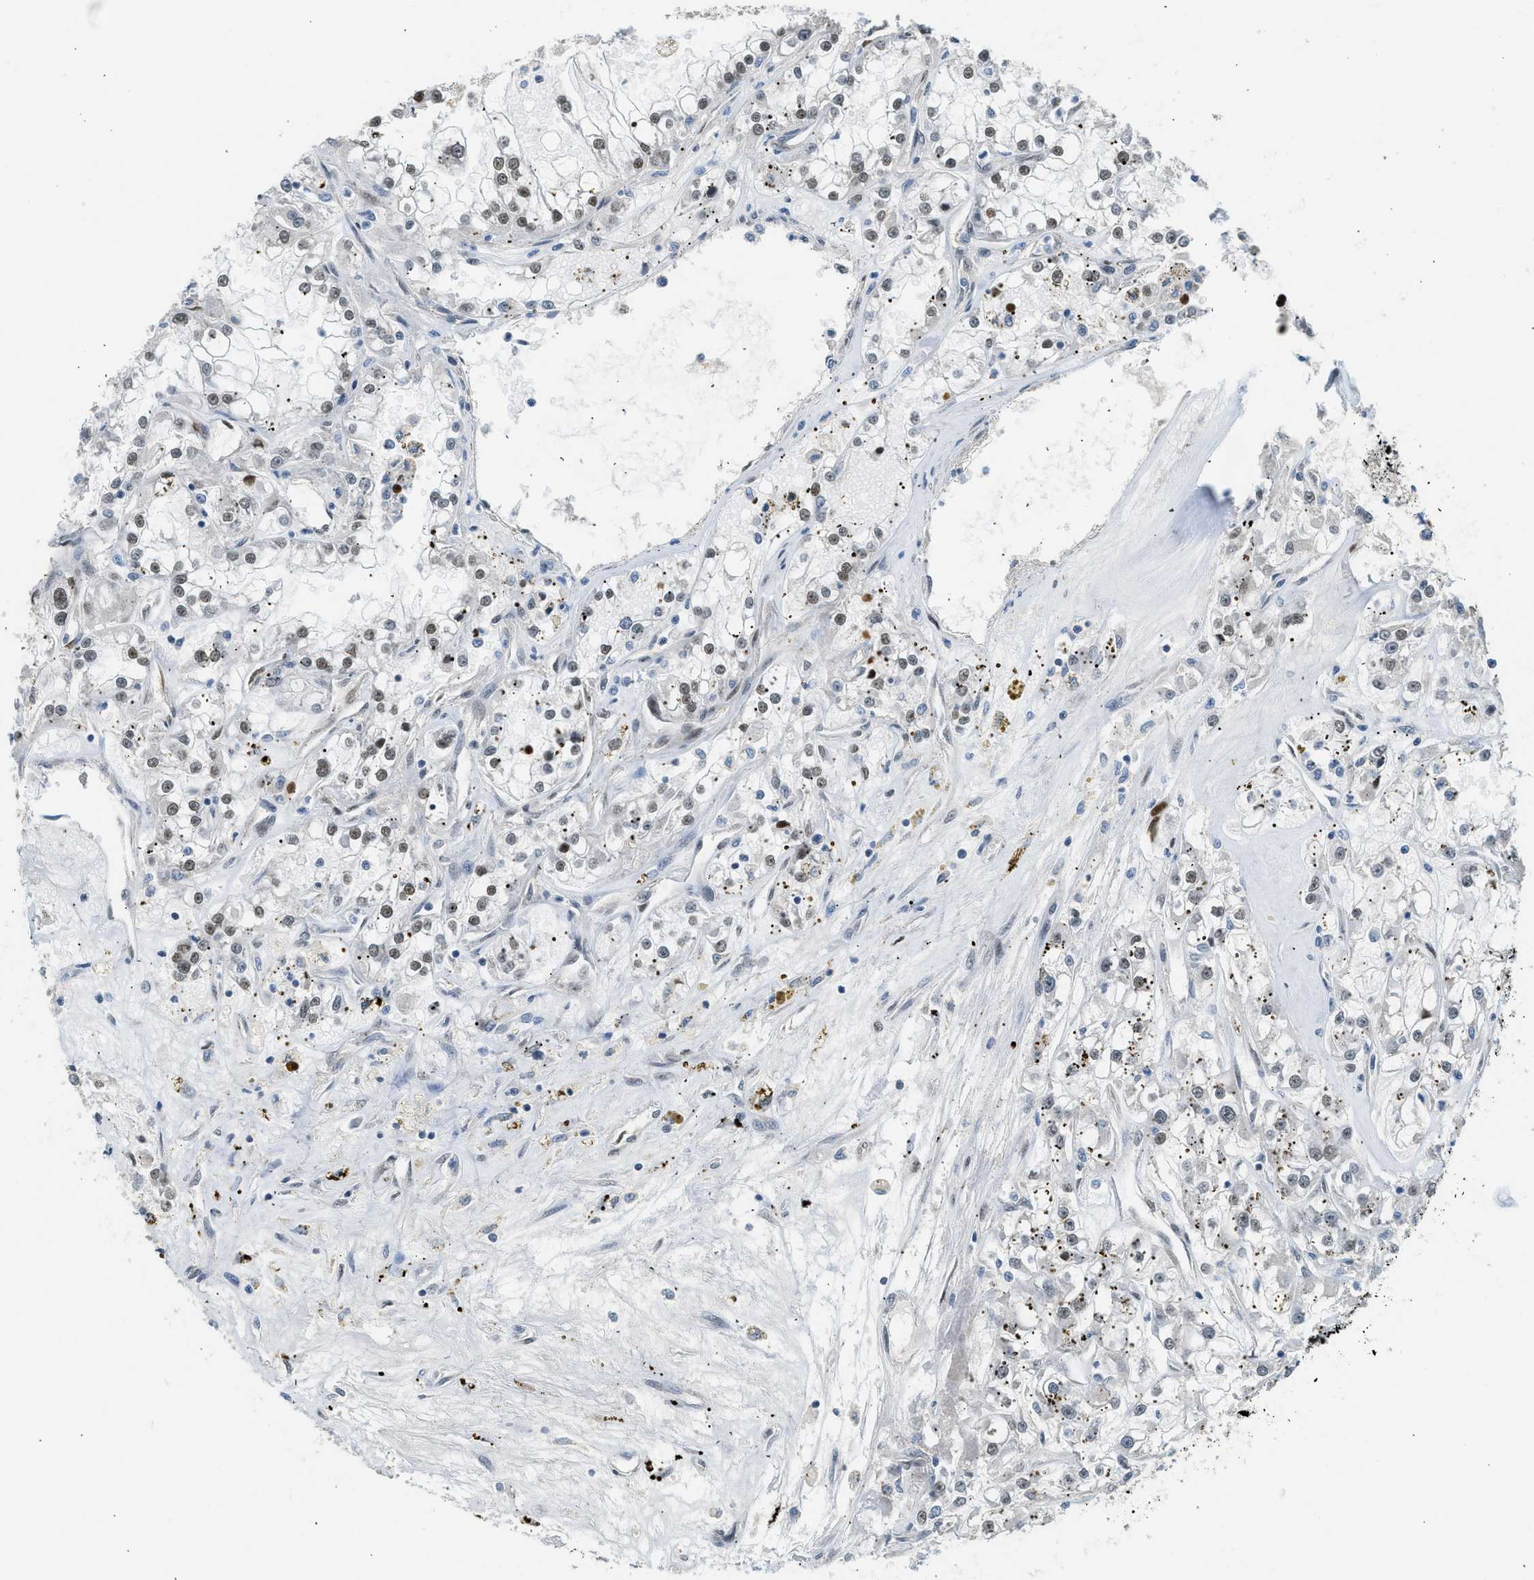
{"staining": {"intensity": "weak", "quantity": ">75%", "location": "nuclear"}, "tissue": "renal cancer", "cell_type": "Tumor cells", "image_type": "cancer", "snomed": [{"axis": "morphology", "description": "Adenocarcinoma, NOS"}, {"axis": "topography", "description": "Kidney"}], "caption": "Immunohistochemistry of renal cancer demonstrates low levels of weak nuclear staining in approximately >75% of tumor cells.", "gene": "ZBTB20", "patient": {"sex": "female", "age": 52}}